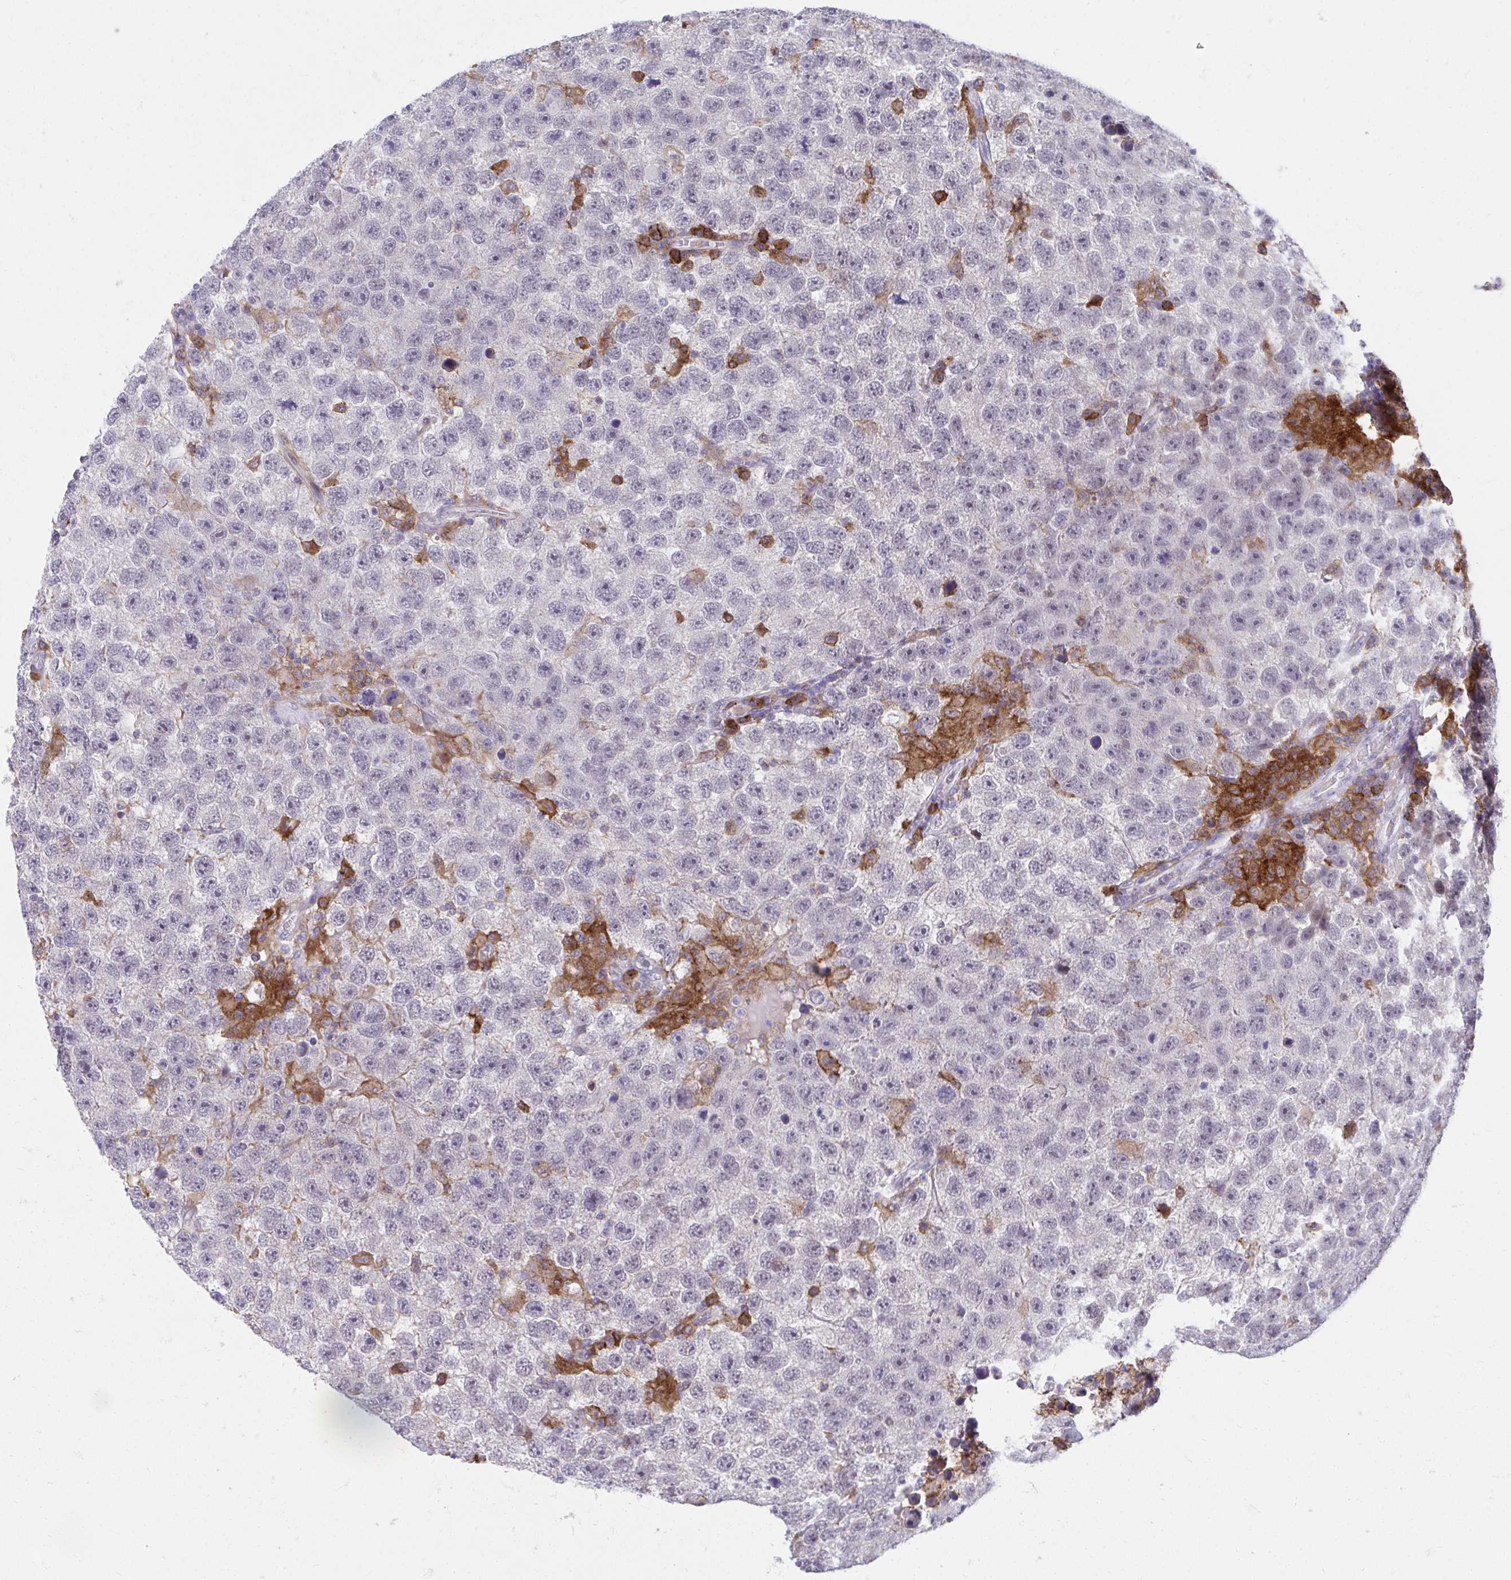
{"staining": {"intensity": "negative", "quantity": "none", "location": "none"}, "tissue": "testis cancer", "cell_type": "Tumor cells", "image_type": "cancer", "snomed": [{"axis": "morphology", "description": "Seminoma, NOS"}, {"axis": "topography", "description": "Testis"}], "caption": "Testis cancer (seminoma) stained for a protein using IHC exhibits no expression tumor cells.", "gene": "SLAMF7", "patient": {"sex": "male", "age": 26}}